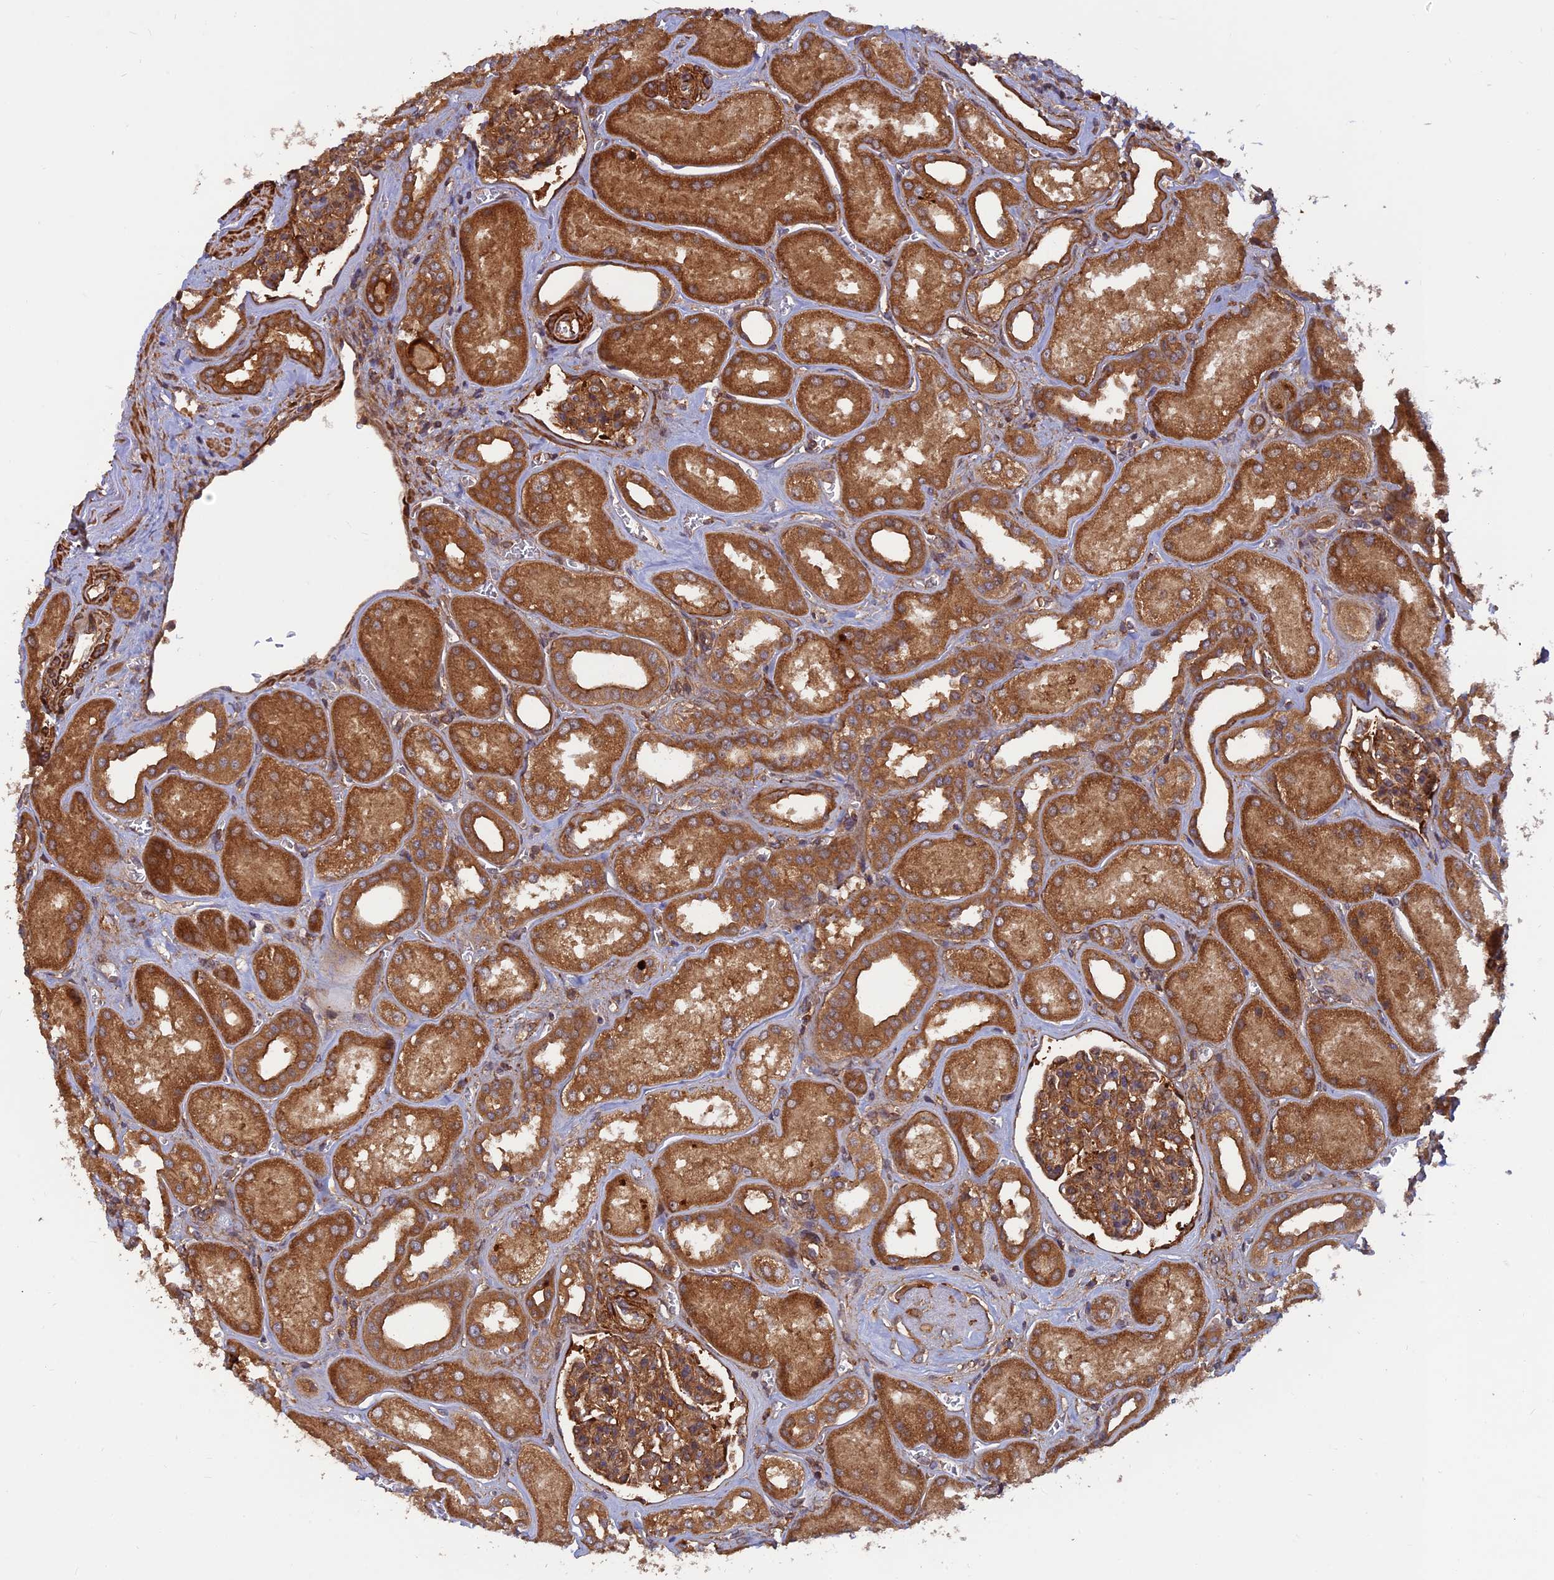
{"staining": {"intensity": "moderate", "quantity": ">75%", "location": "cytoplasmic/membranous"}, "tissue": "kidney", "cell_type": "Cells in glomeruli", "image_type": "normal", "snomed": [{"axis": "morphology", "description": "Normal tissue, NOS"}, {"axis": "morphology", "description": "Adenocarcinoma, NOS"}, {"axis": "topography", "description": "Kidney"}], "caption": "Immunohistochemistry micrograph of normal kidney stained for a protein (brown), which shows medium levels of moderate cytoplasmic/membranous staining in approximately >75% of cells in glomeruli.", "gene": "RELCH", "patient": {"sex": "female", "age": 68}}